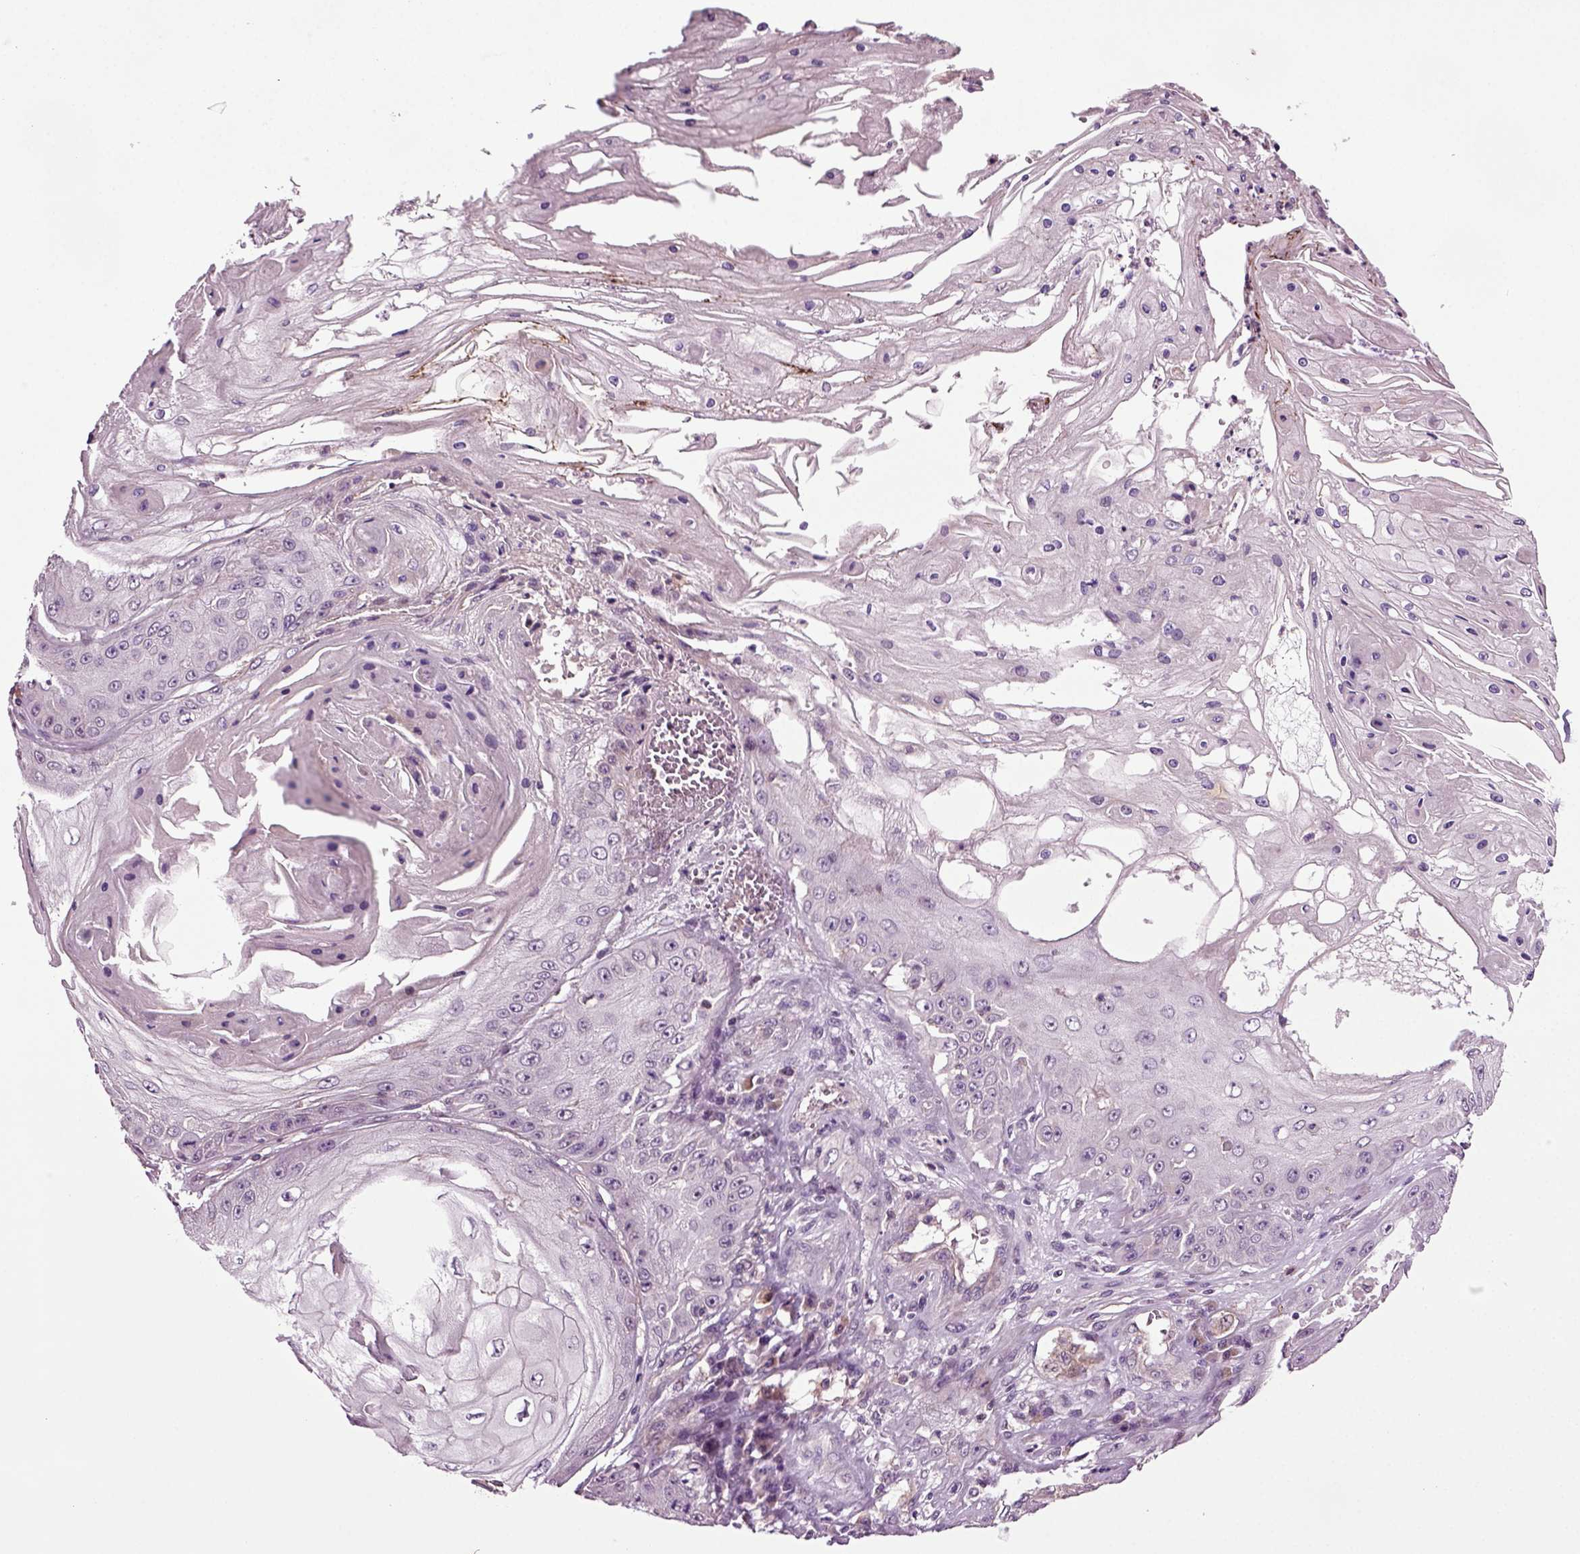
{"staining": {"intensity": "negative", "quantity": "none", "location": "none"}, "tissue": "skin cancer", "cell_type": "Tumor cells", "image_type": "cancer", "snomed": [{"axis": "morphology", "description": "Squamous cell carcinoma, NOS"}, {"axis": "topography", "description": "Skin"}], "caption": "IHC histopathology image of neoplastic tissue: human skin cancer stained with DAB reveals no significant protein positivity in tumor cells. The staining was performed using DAB (3,3'-diaminobenzidine) to visualize the protein expression in brown, while the nuclei were stained in blue with hematoxylin (Magnification: 20x).", "gene": "HAGHL", "patient": {"sex": "male", "age": 70}}